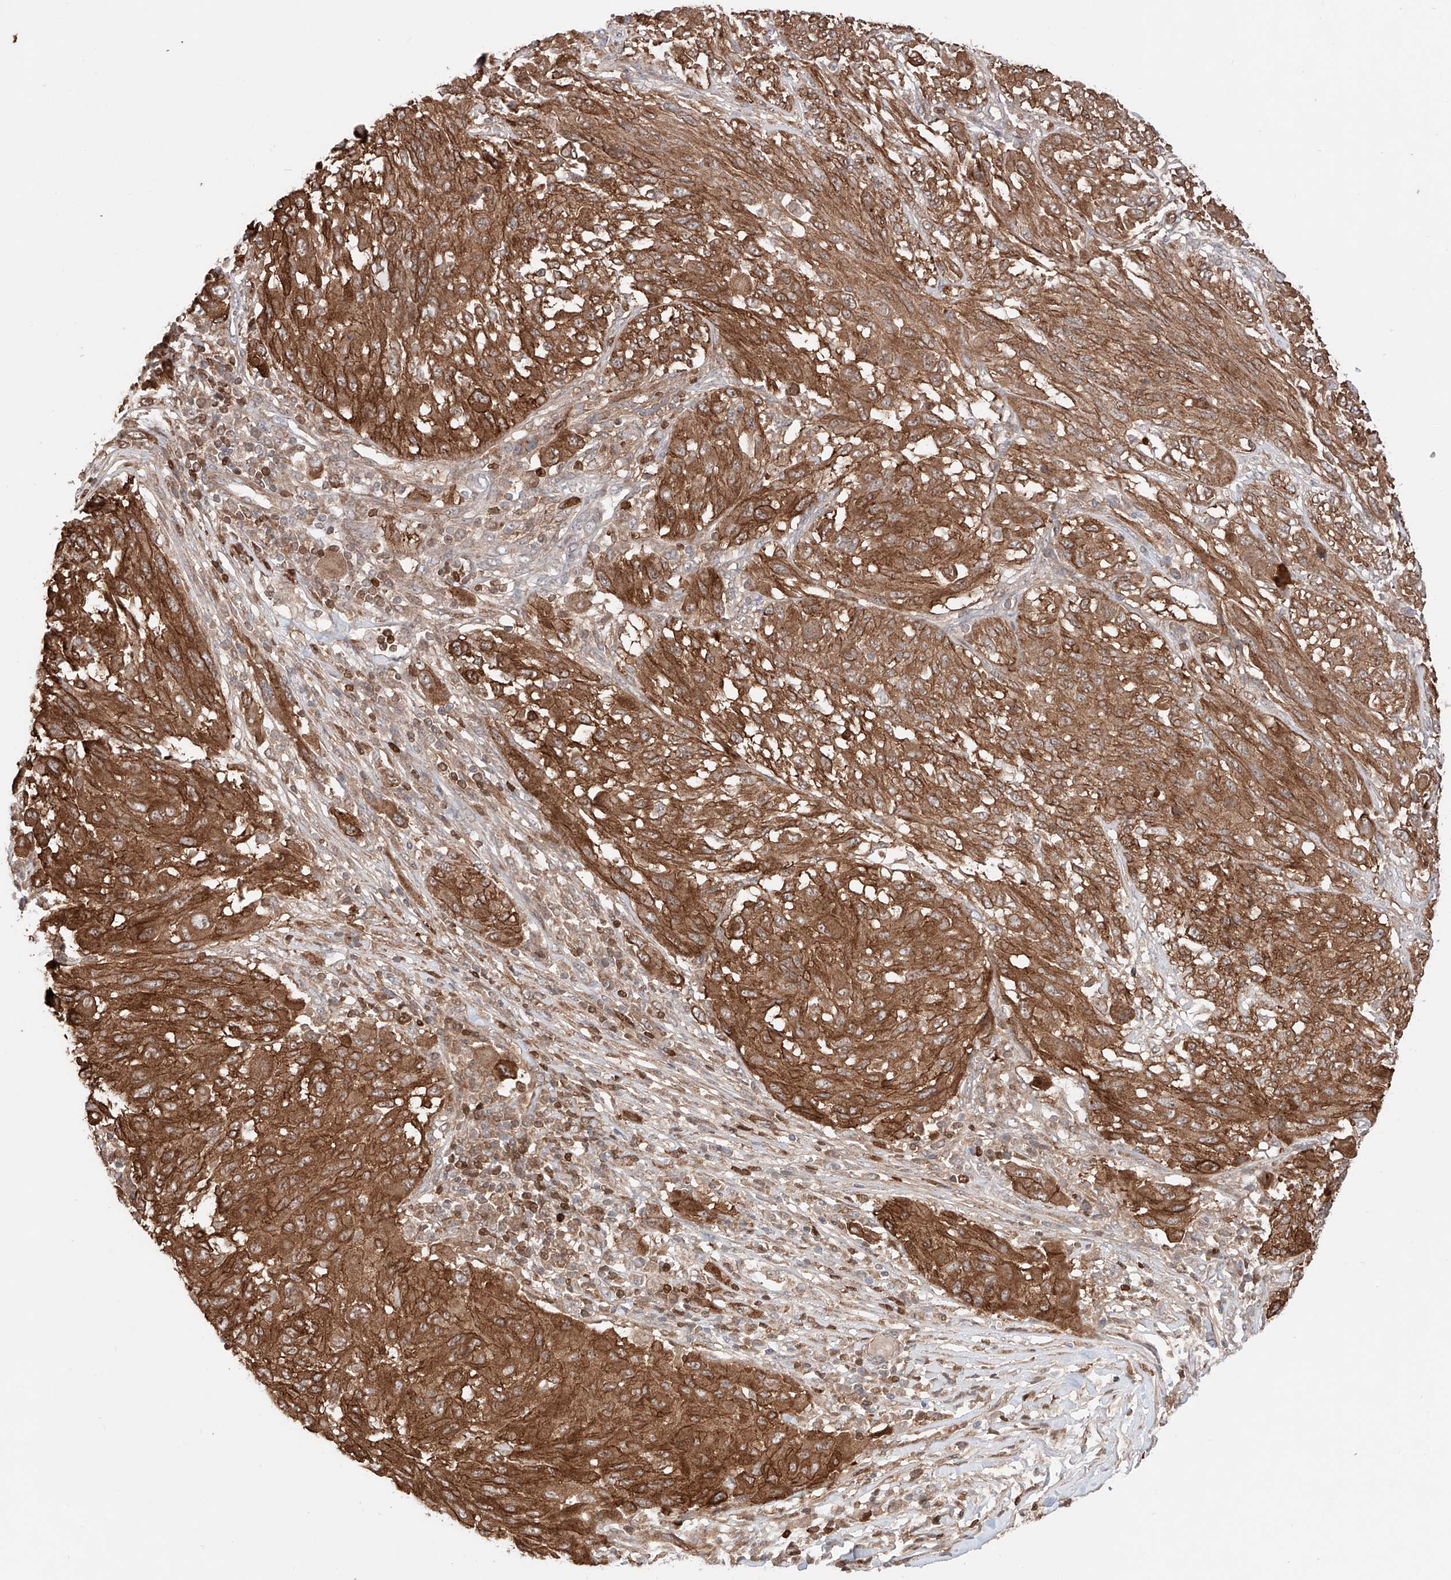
{"staining": {"intensity": "moderate", "quantity": ">75%", "location": "cytoplasmic/membranous"}, "tissue": "melanoma", "cell_type": "Tumor cells", "image_type": "cancer", "snomed": [{"axis": "morphology", "description": "Malignant melanoma, NOS"}, {"axis": "topography", "description": "Skin"}], "caption": "About >75% of tumor cells in human malignant melanoma demonstrate moderate cytoplasmic/membranous protein positivity as visualized by brown immunohistochemical staining.", "gene": "IGSF22", "patient": {"sex": "female", "age": 91}}